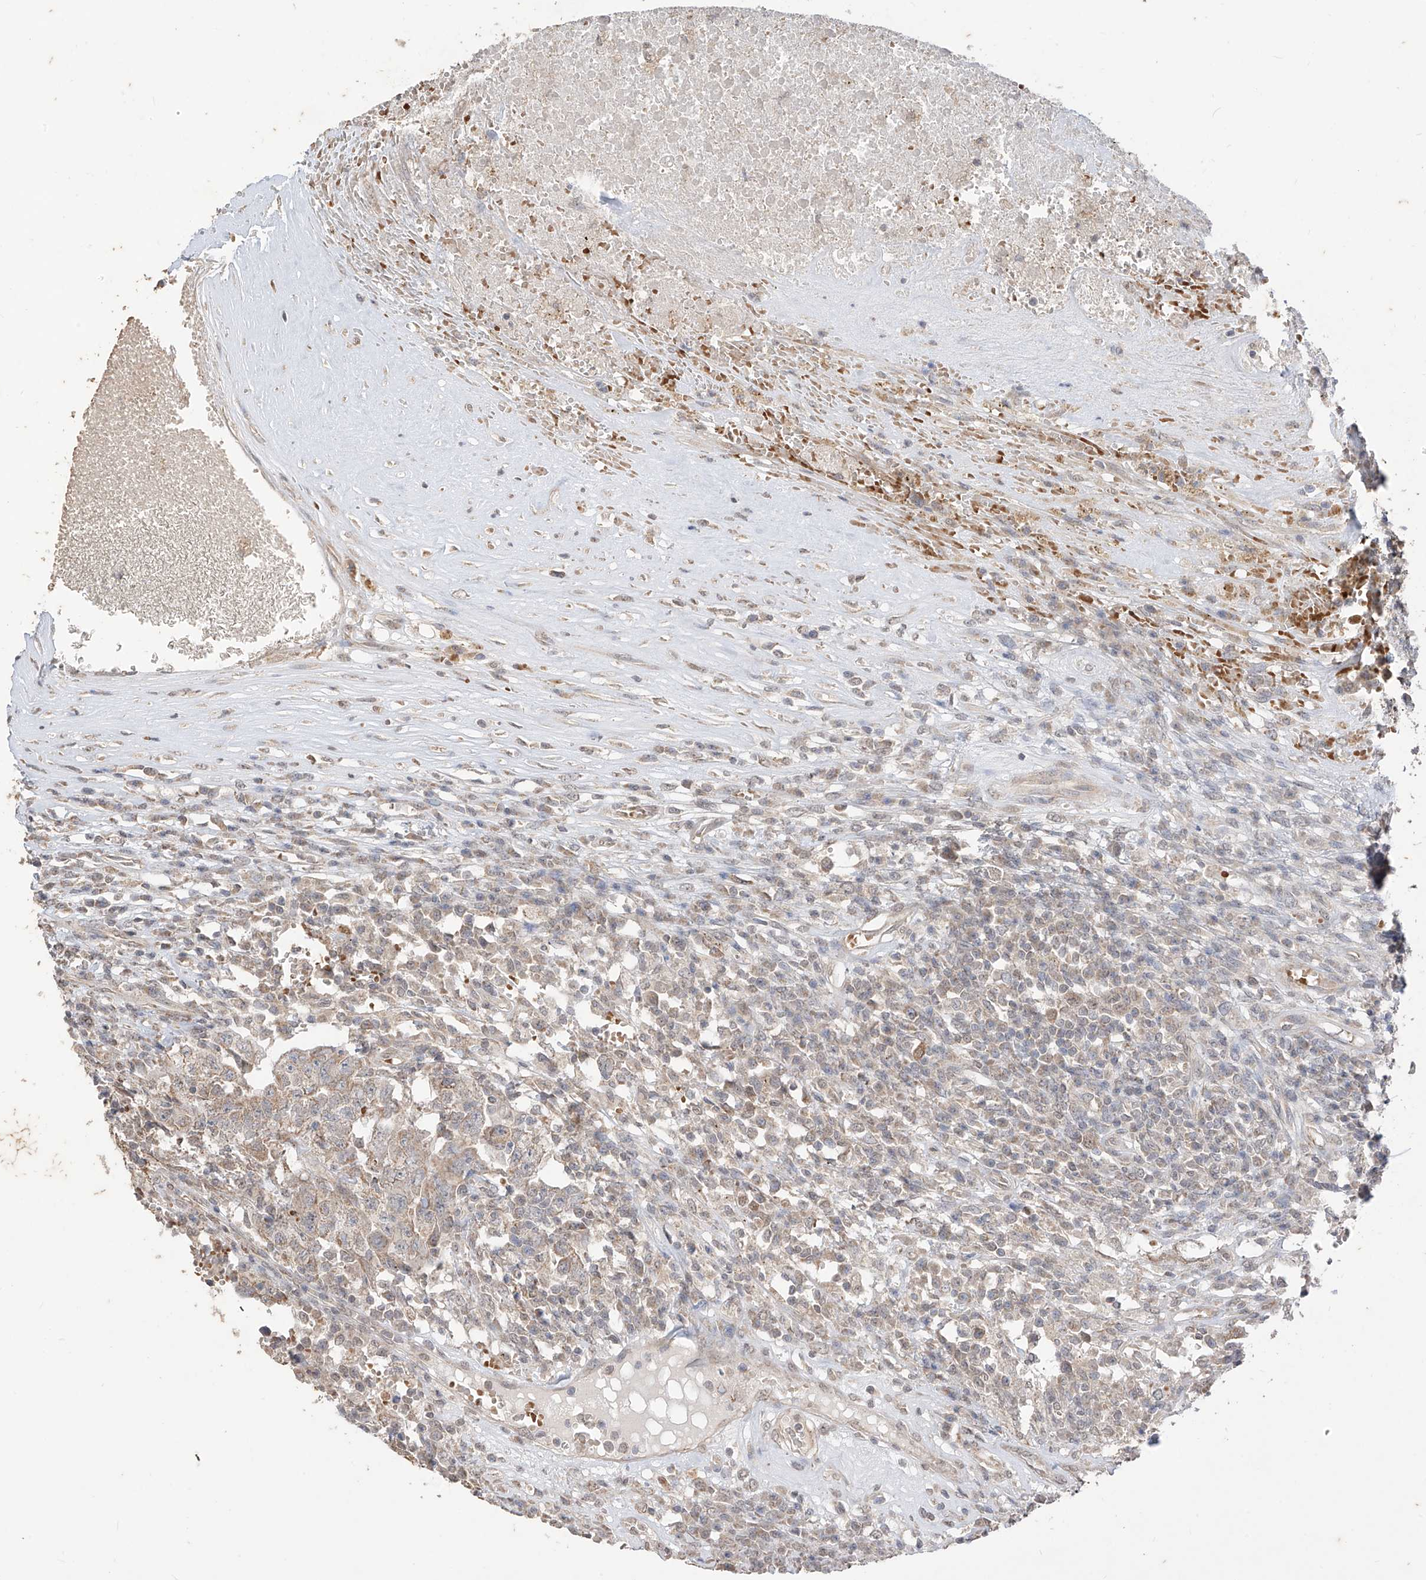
{"staining": {"intensity": "weak", "quantity": "<25%", "location": "cytoplasmic/membranous"}, "tissue": "testis cancer", "cell_type": "Tumor cells", "image_type": "cancer", "snomed": [{"axis": "morphology", "description": "Carcinoma, Embryonal, NOS"}, {"axis": "topography", "description": "Testis"}], "caption": "Immunohistochemistry of human embryonal carcinoma (testis) exhibits no expression in tumor cells.", "gene": "MTUS2", "patient": {"sex": "male", "age": 26}}